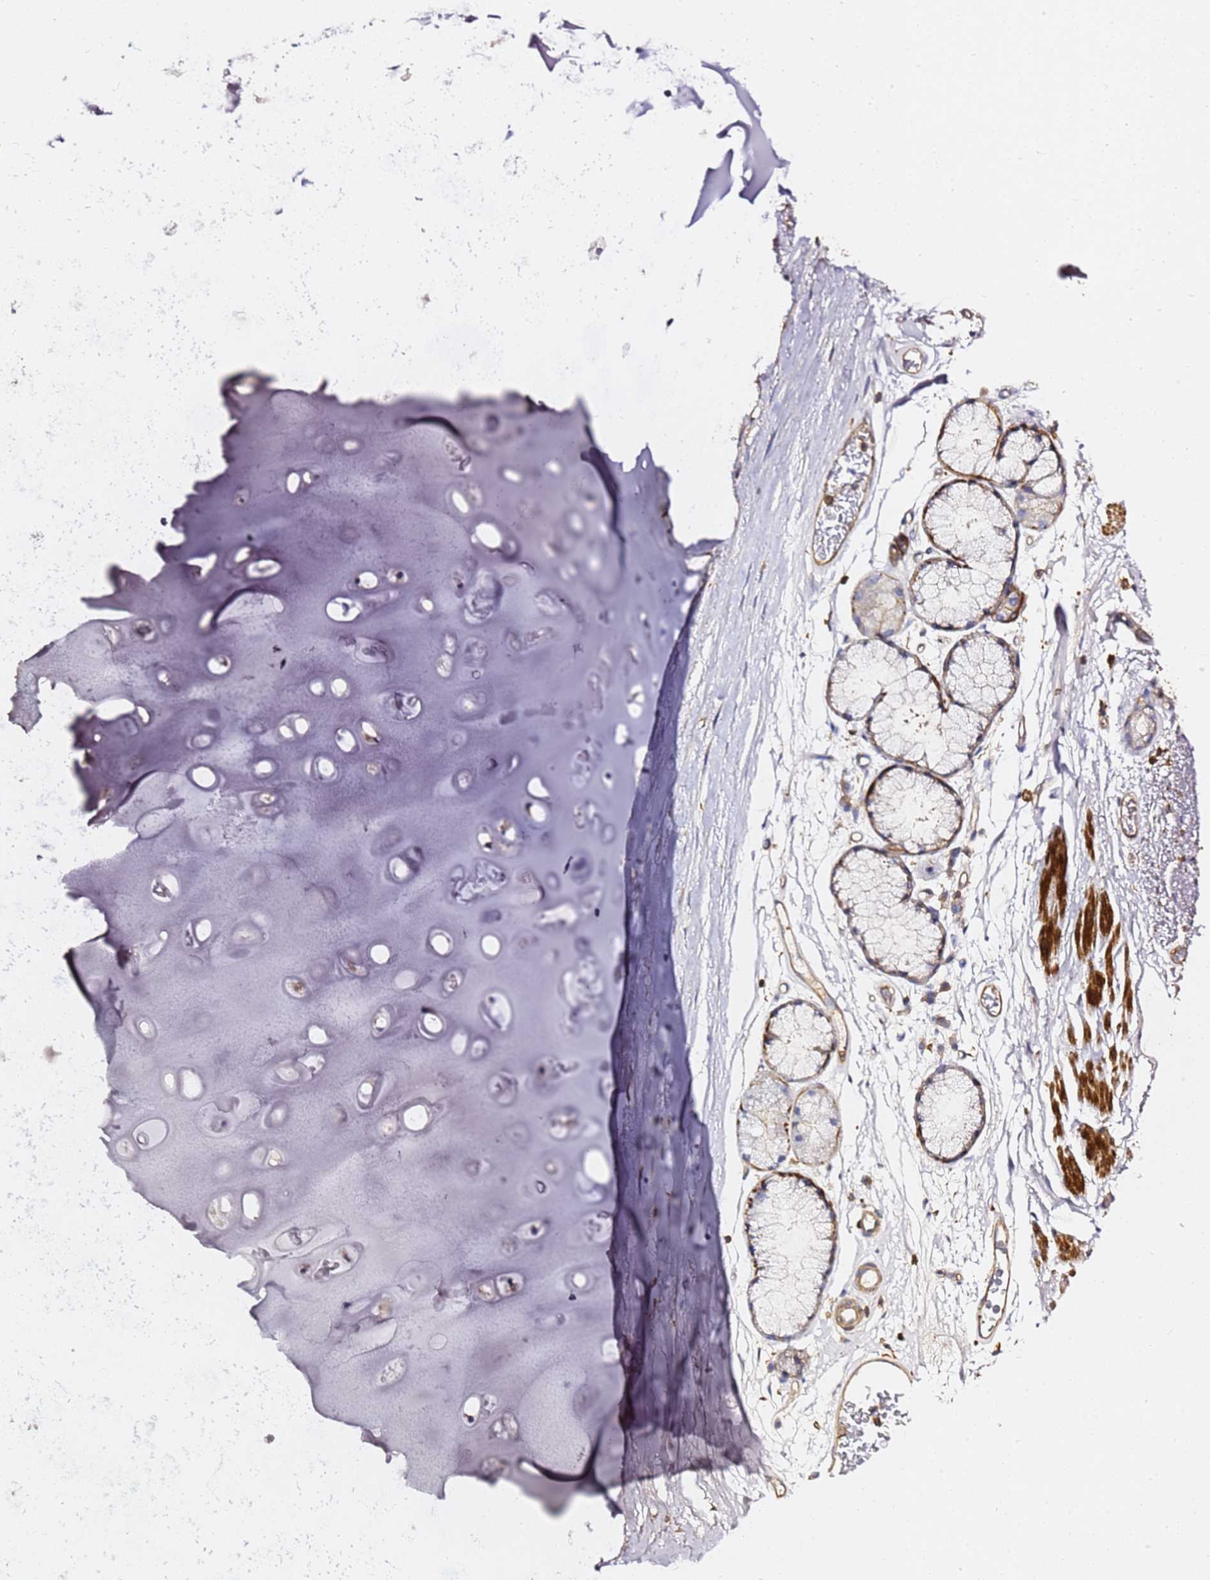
{"staining": {"intensity": "moderate", "quantity": "<25%", "location": "cytoplasmic/membranous"}, "tissue": "soft tissue", "cell_type": "Chondrocytes", "image_type": "normal", "snomed": [{"axis": "morphology", "description": "Normal tissue, NOS"}, {"axis": "topography", "description": "Cartilage tissue"}], "caption": "Chondrocytes exhibit low levels of moderate cytoplasmic/membranous expression in about <25% of cells in benign soft tissue.", "gene": "ZFP36L2", "patient": {"sex": "male", "age": 73}}